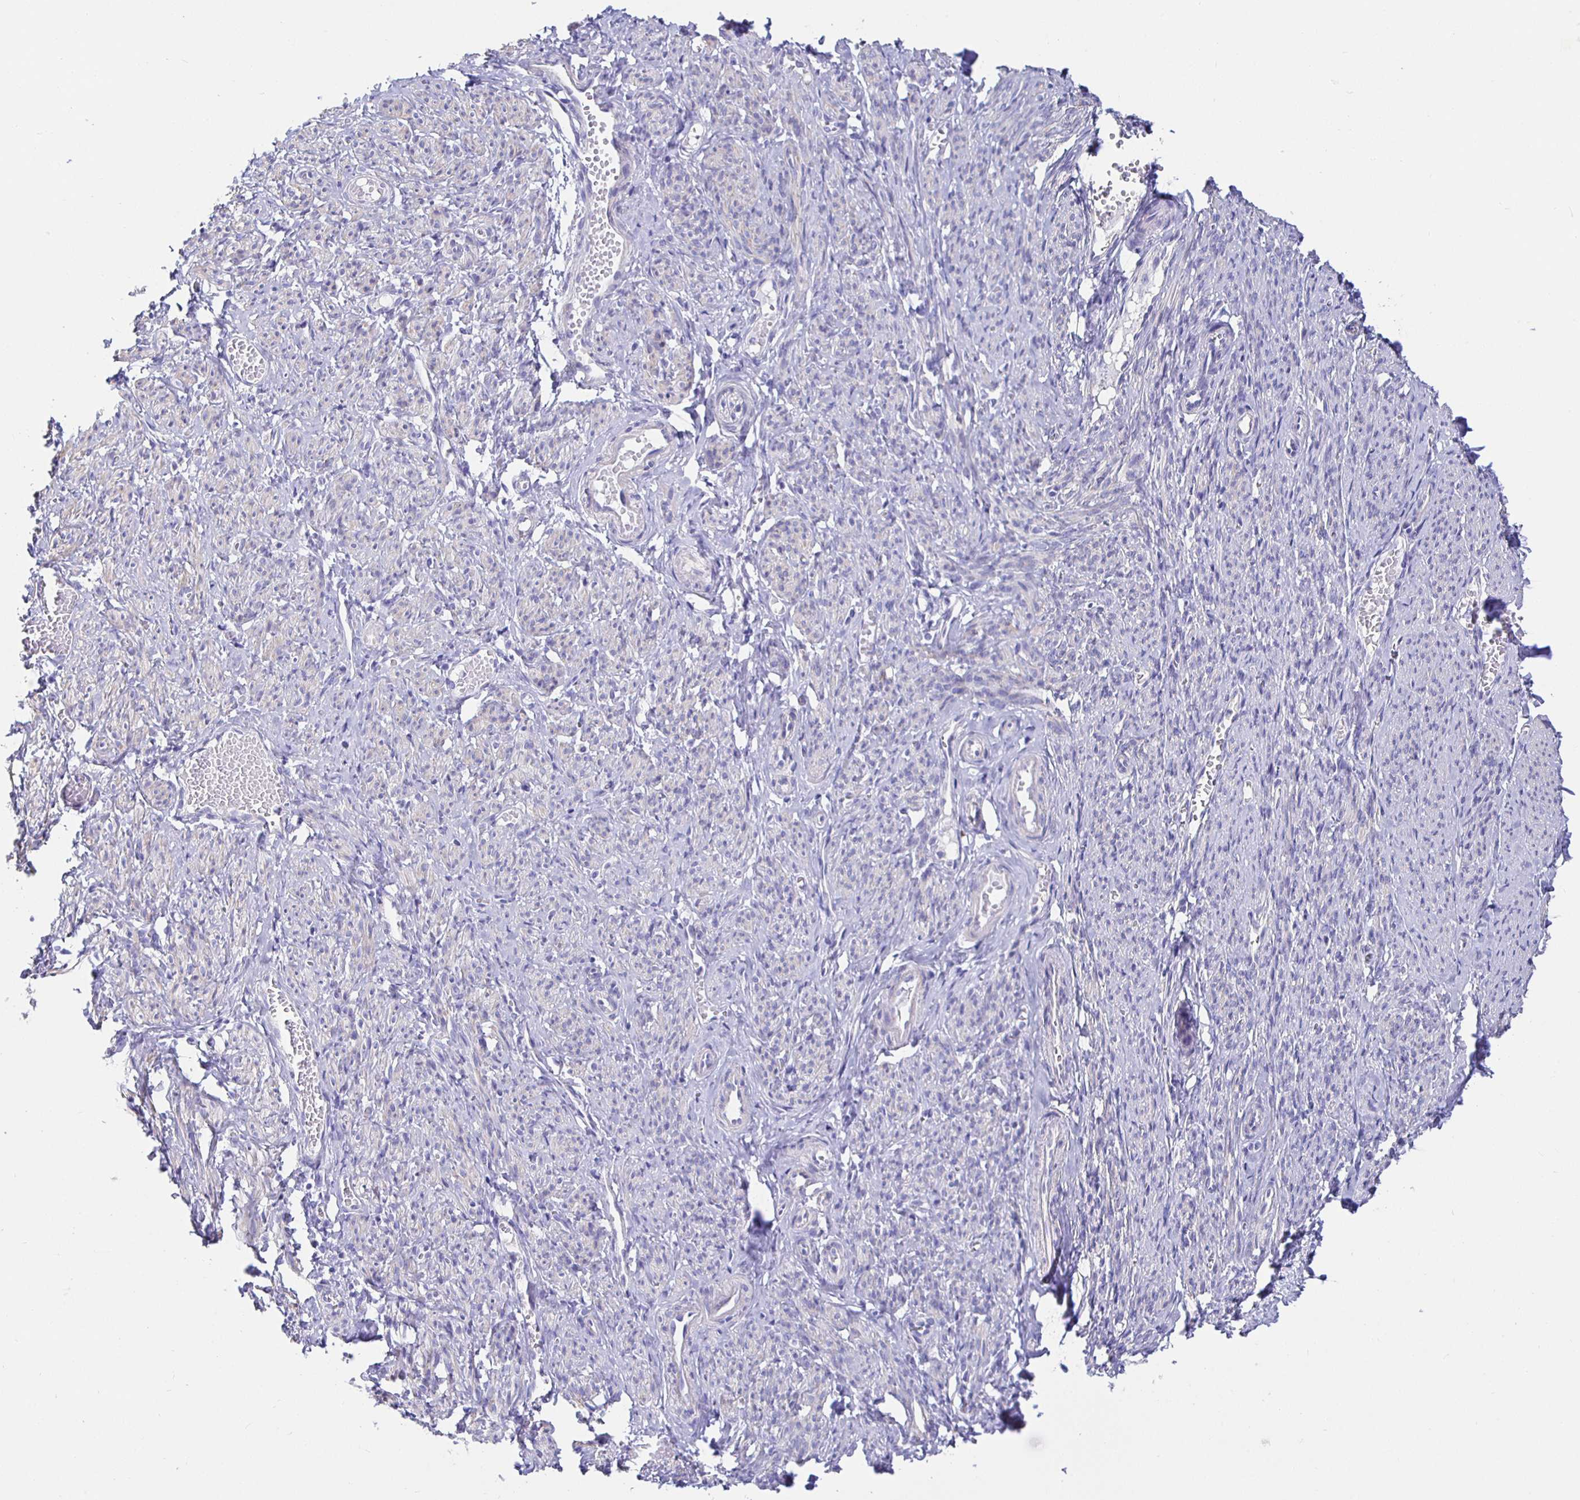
{"staining": {"intensity": "negative", "quantity": "none", "location": "none"}, "tissue": "smooth muscle", "cell_type": "Smooth muscle cells", "image_type": "normal", "snomed": [{"axis": "morphology", "description": "Normal tissue, NOS"}, {"axis": "topography", "description": "Smooth muscle"}], "caption": "A high-resolution photomicrograph shows immunohistochemistry (IHC) staining of unremarkable smooth muscle, which displays no significant positivity in smooth muscle cells. Nuclei are stained in blue.", "gene": "HSPA4L", "patient": {"sex": "female", "age": 65}}